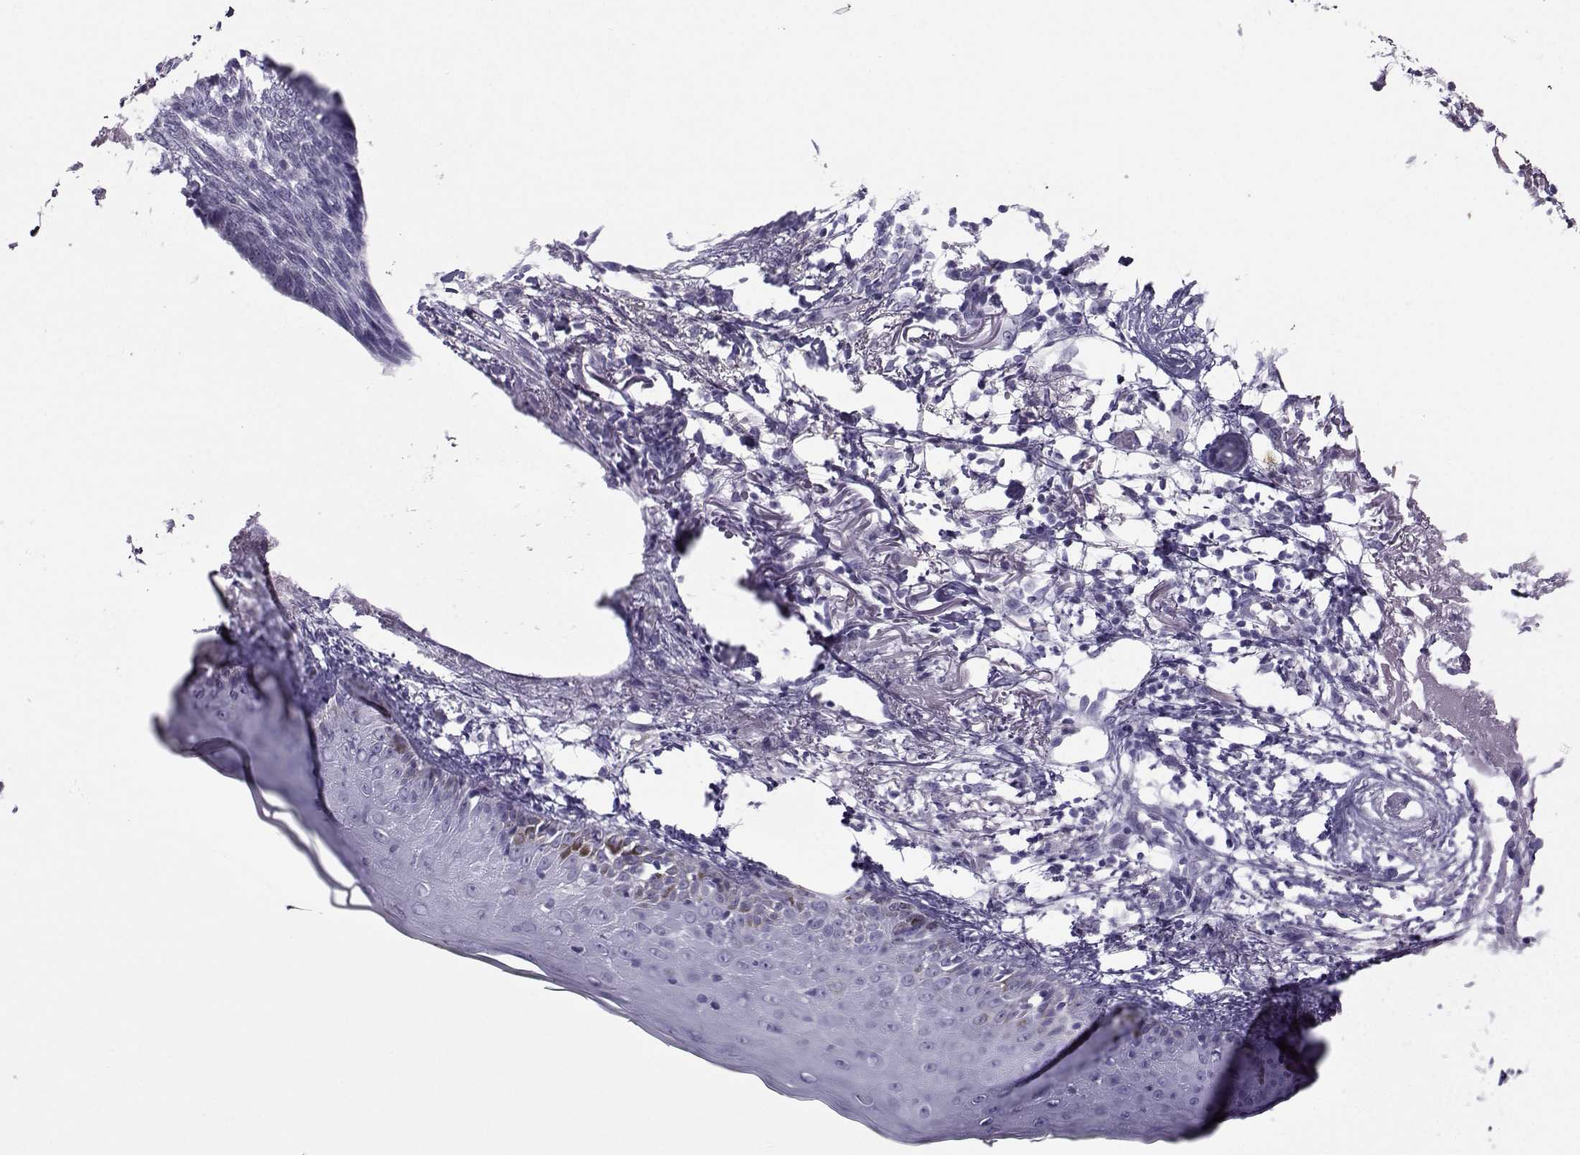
{"staining": {"intensity": "negative", "quantity": "none", "location": "none"}, "tissue": "skin cancer", "cell_type": "Tumor cells", "image_type": "cancer", "snomed": [{"axis": "morphology", "description": "Normal tissue, NOS"}, {"axis": "morphology", "description": "Basal cell carcinoma"}, {"axis": "topography", "description": "Skin"}], "caption": "Basal cell carcinoma (skin) stained for a protein using immunohistochemistry (IHC) reveals no expression tumor cells.", "gene": "ARMC2", "patient": {"sex": "male", "age": 84}}